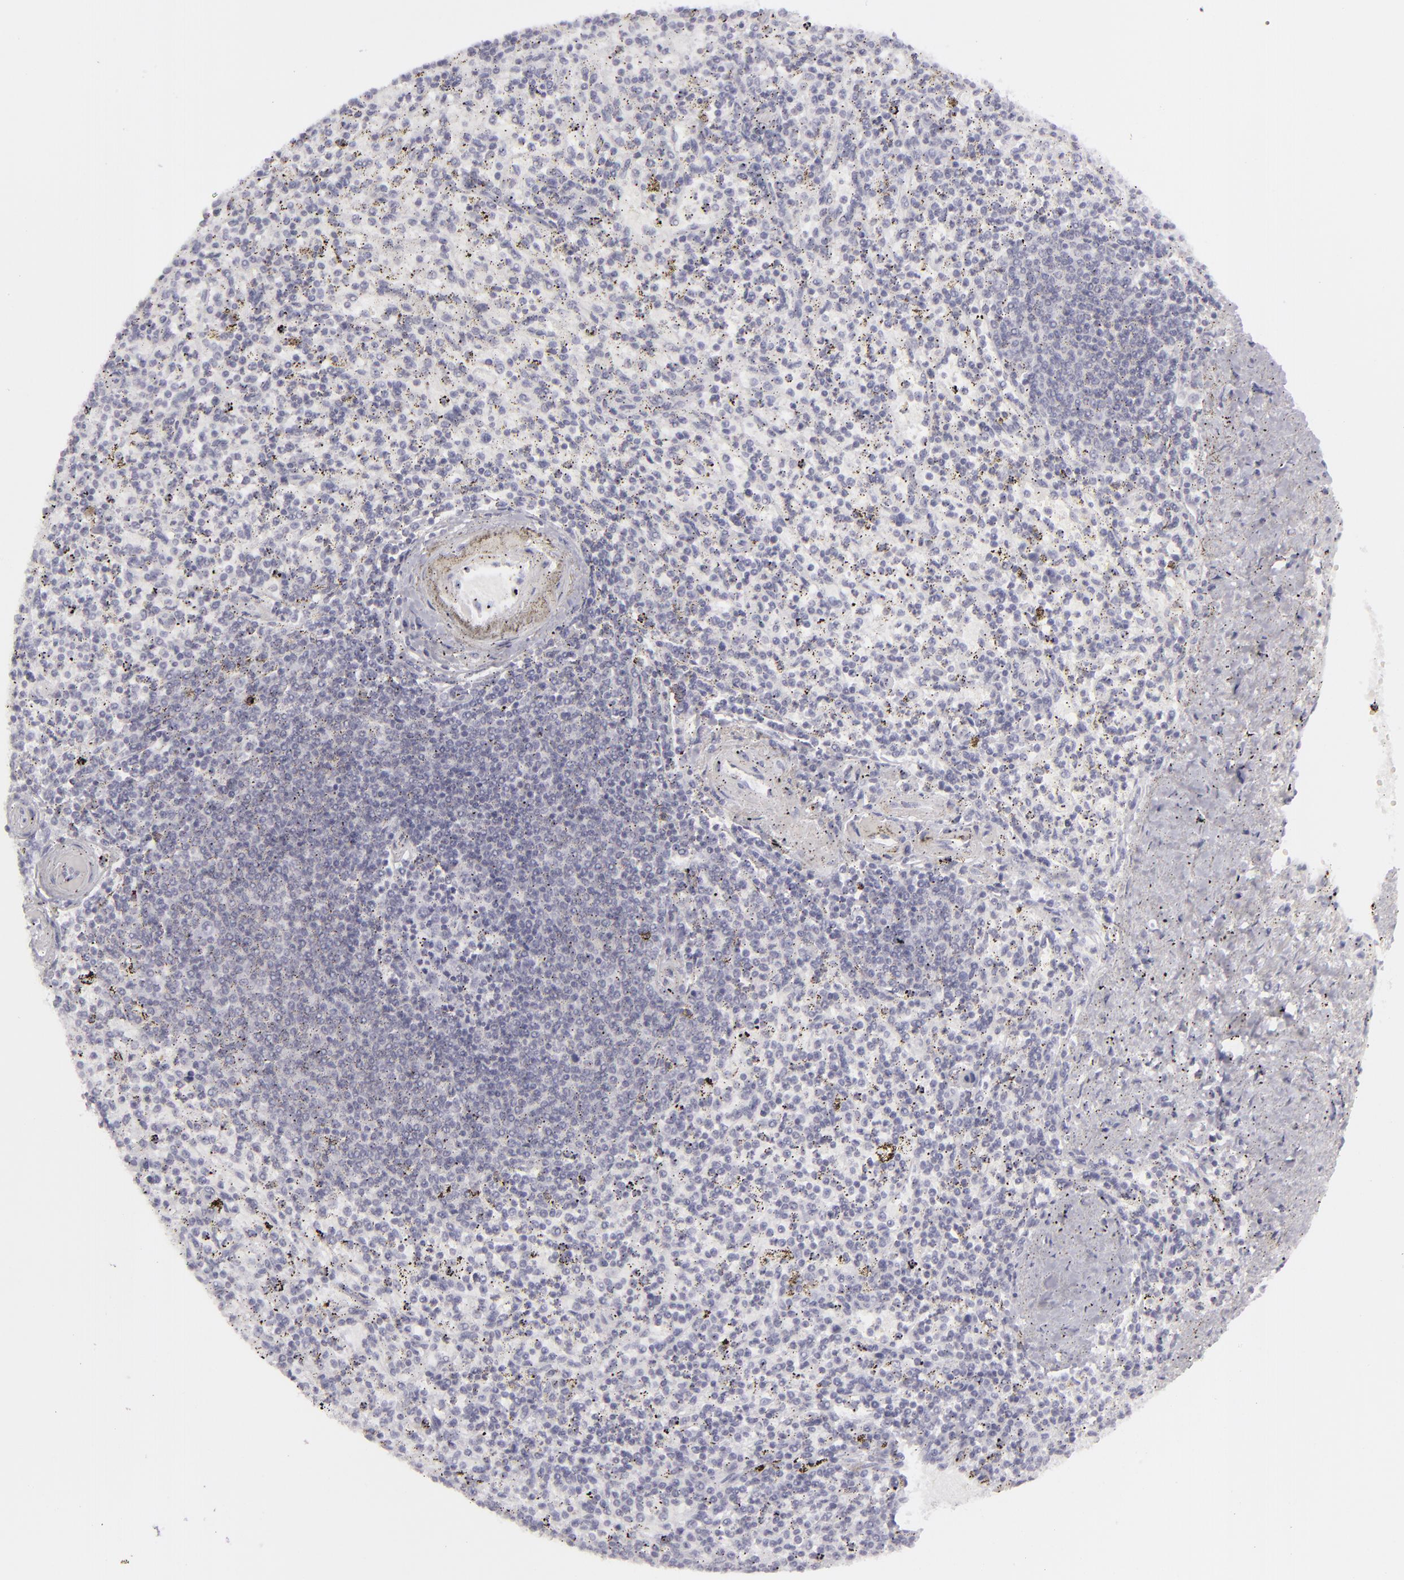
{"staining": {"intensity": "negative", "quantity": "none", "location": "none"}, "tissue": "spleen", "cell_type": "Cells in red pulp", "image_type": "normal", "snomed": [{"axis": "morphology", "description": "Normal tissue, NOS"}, {"axis": "topography", "description": "Spleen"}], "caption": "Immunohistochemistry of unremarkable spleen exhibits no staining in cells in red pulp.", "gene": "FLG", "patient": {"sex": "male", "age": 72}}